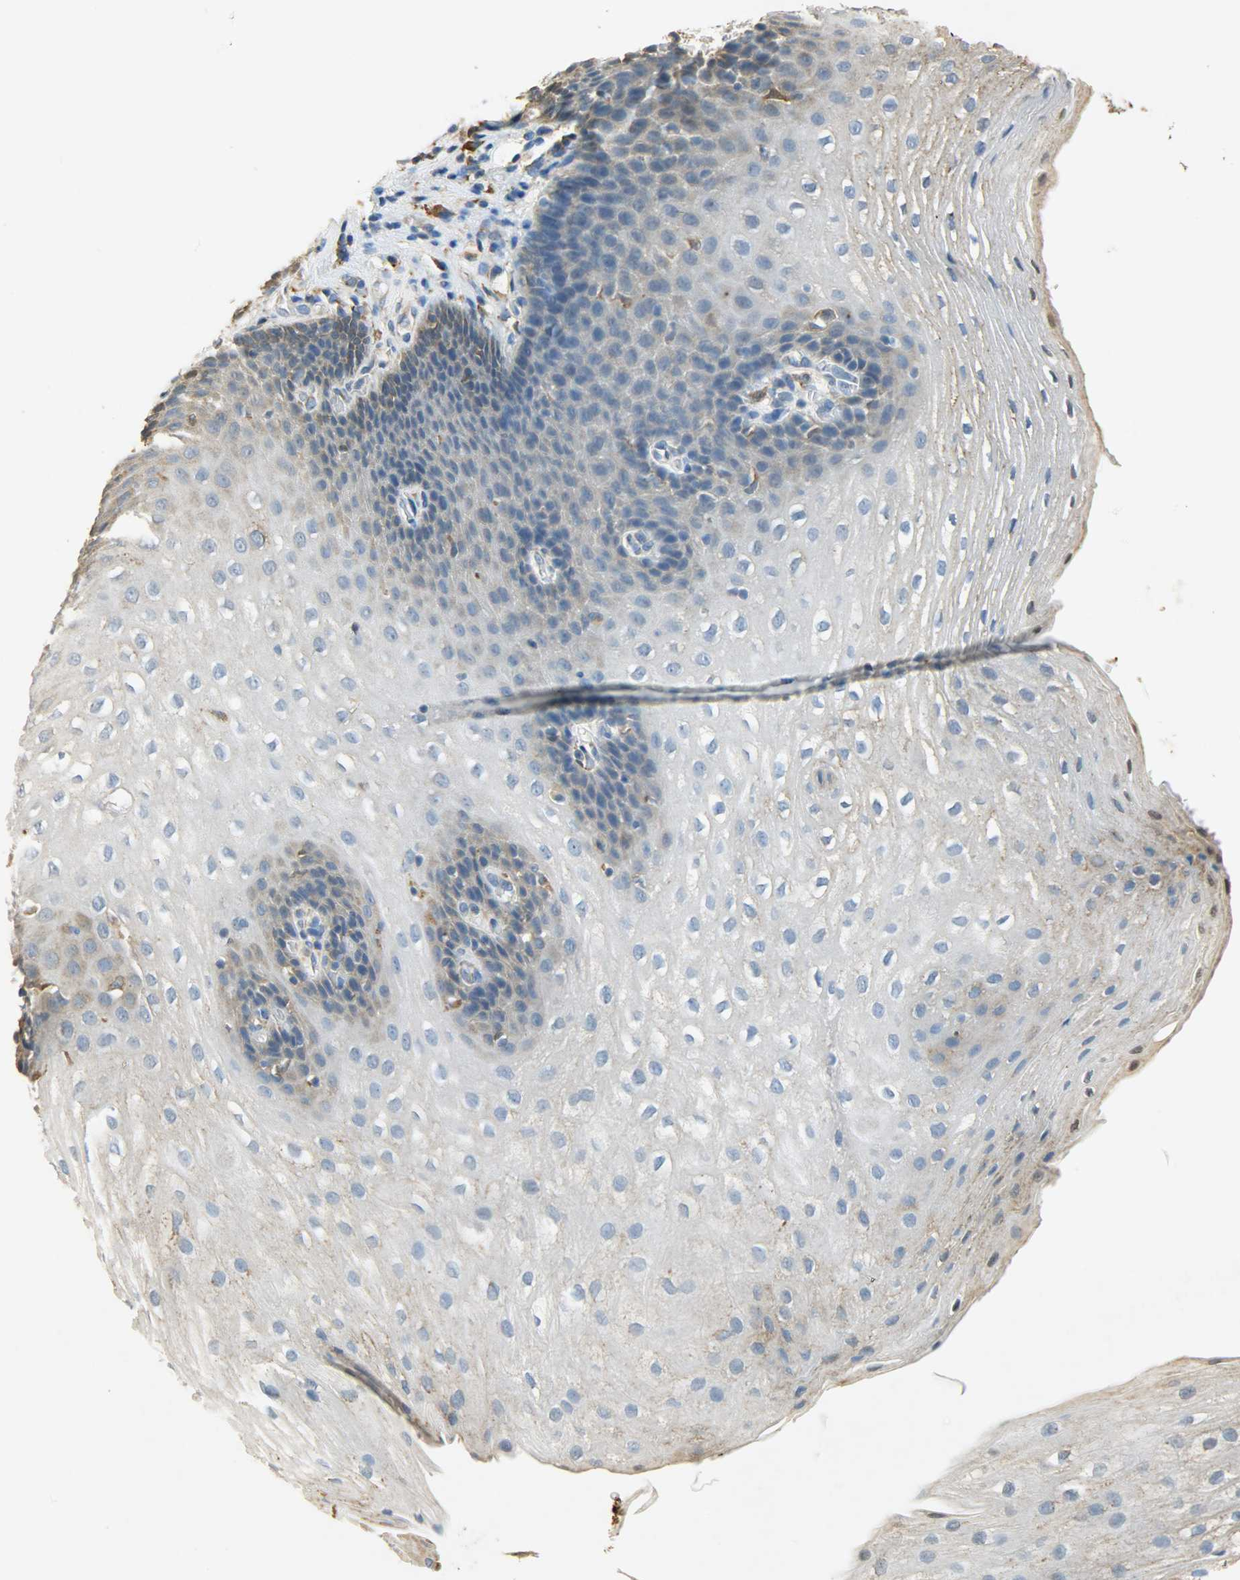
{"staining": {"intensity": "weak", "quantity": "25%-75%", "location": "cytoplasmic/membranous"}, "tissue": "esophagus", "cell_type": "Squamous epithelial cells", "image_type": "normal", "snomed": [{"axis": "morphology", "description": "Normal tissue, NOS"}, {"axis": "topography", "description": "Esophagus"}], "caption": "A brown stain labels weak cytoplasmic/membranous positivity of a protein in squamous epithelial cells of normal esophagus. (brown staining indicates protein expression, while blue staining denotes nuclei).", "gene": "HSPA5", "patient": {"sex": "male", "age": 48}}